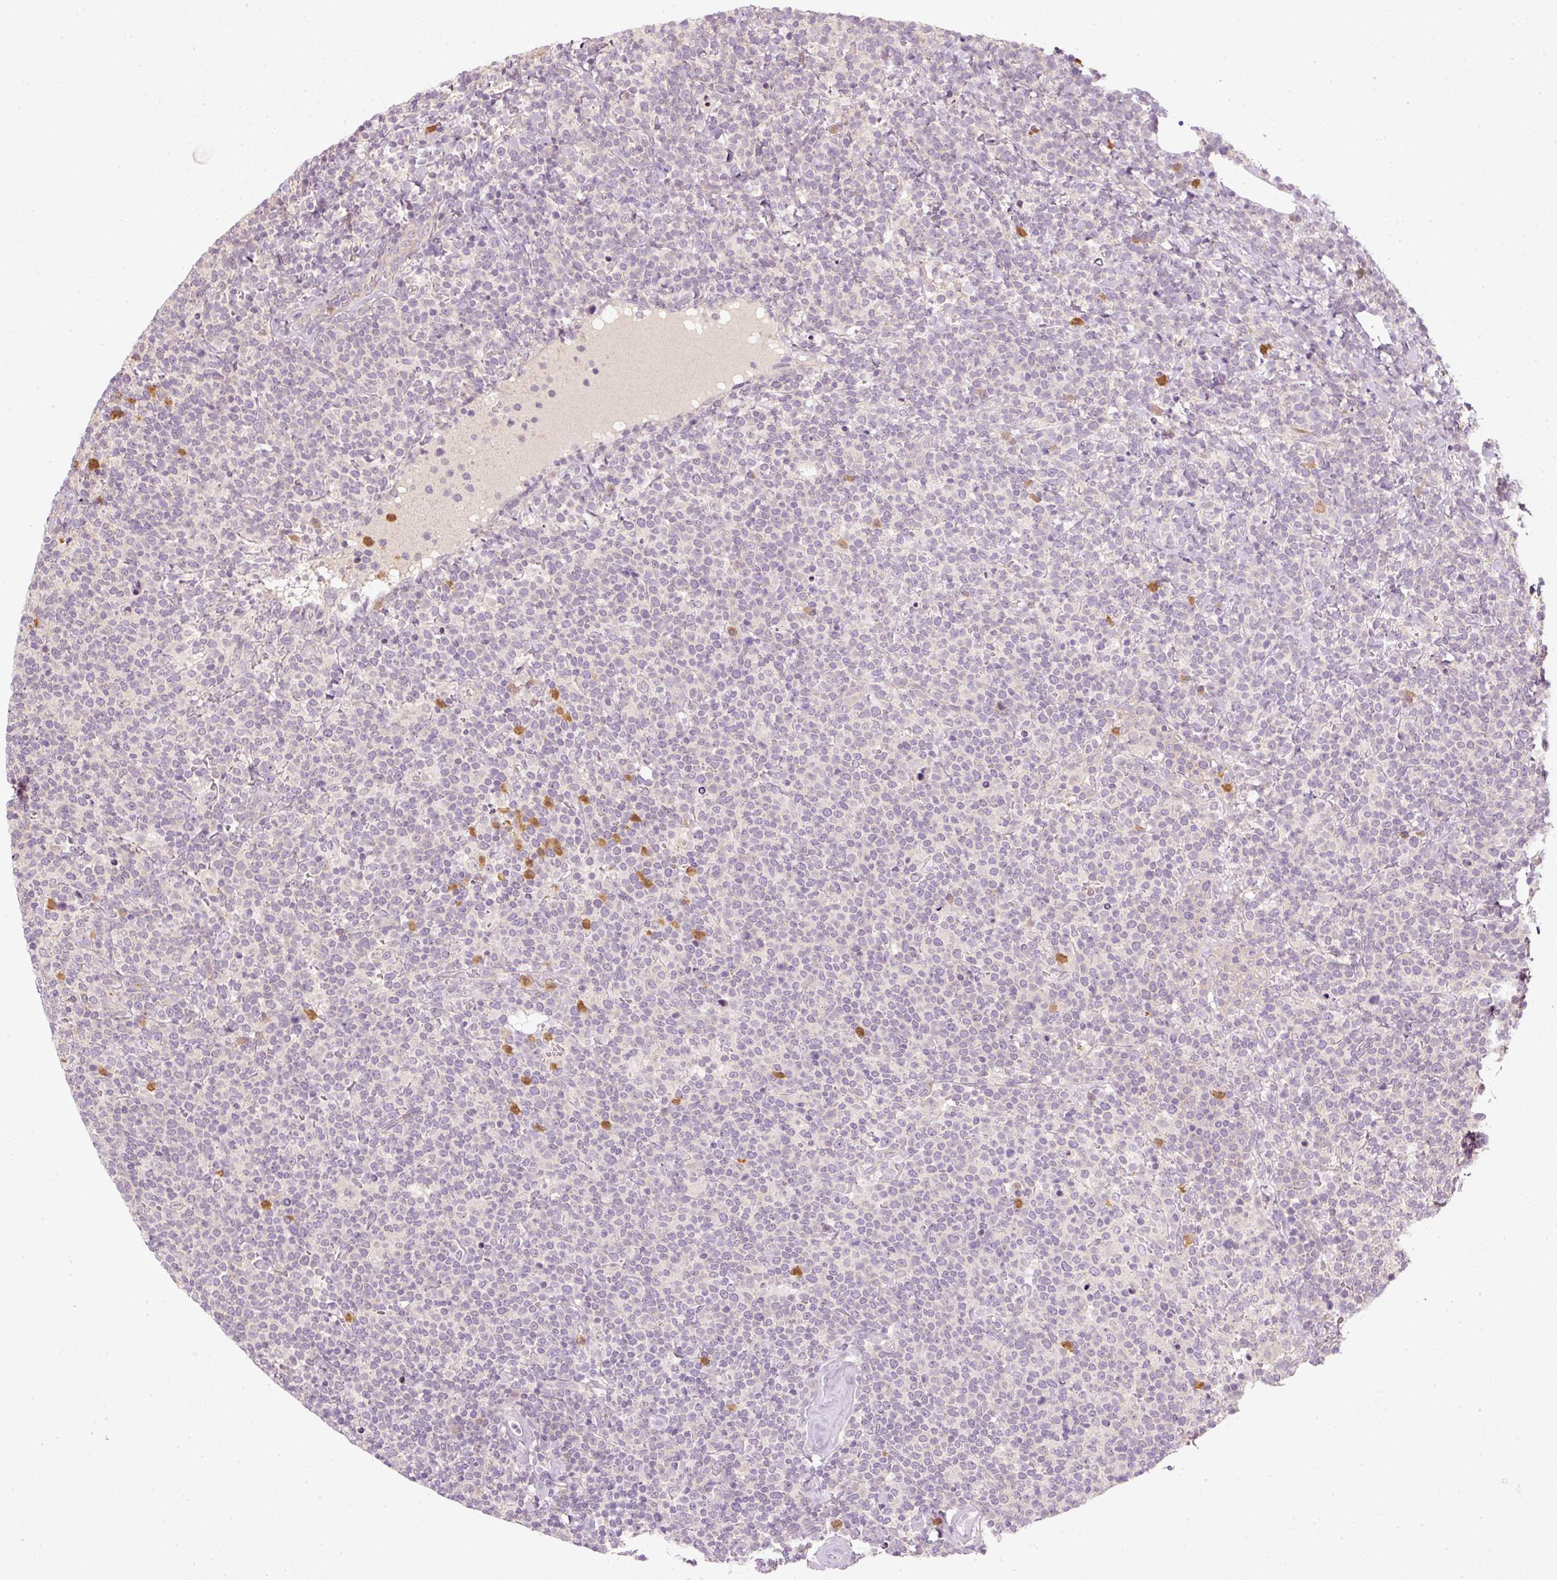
{"staining": {"intensity": "negative", "quantity": "none", "location": "none"}, "tissue": "lymphoma", "cell_type": "Tumor cells", "image_type": "cancer", "snomed": [{"axis": "morphology", "description": "Malignant lymphoma, non-Hodgkin's type, High grade"}, {"axis": "topography", "description": "Lymph node"}], "caption": "Human lymphoma stained for a protein using IHC displays no staining in tumor cells.", "gene": "CTTNBP2", "patient": {"sex": "male", "age": 61}}